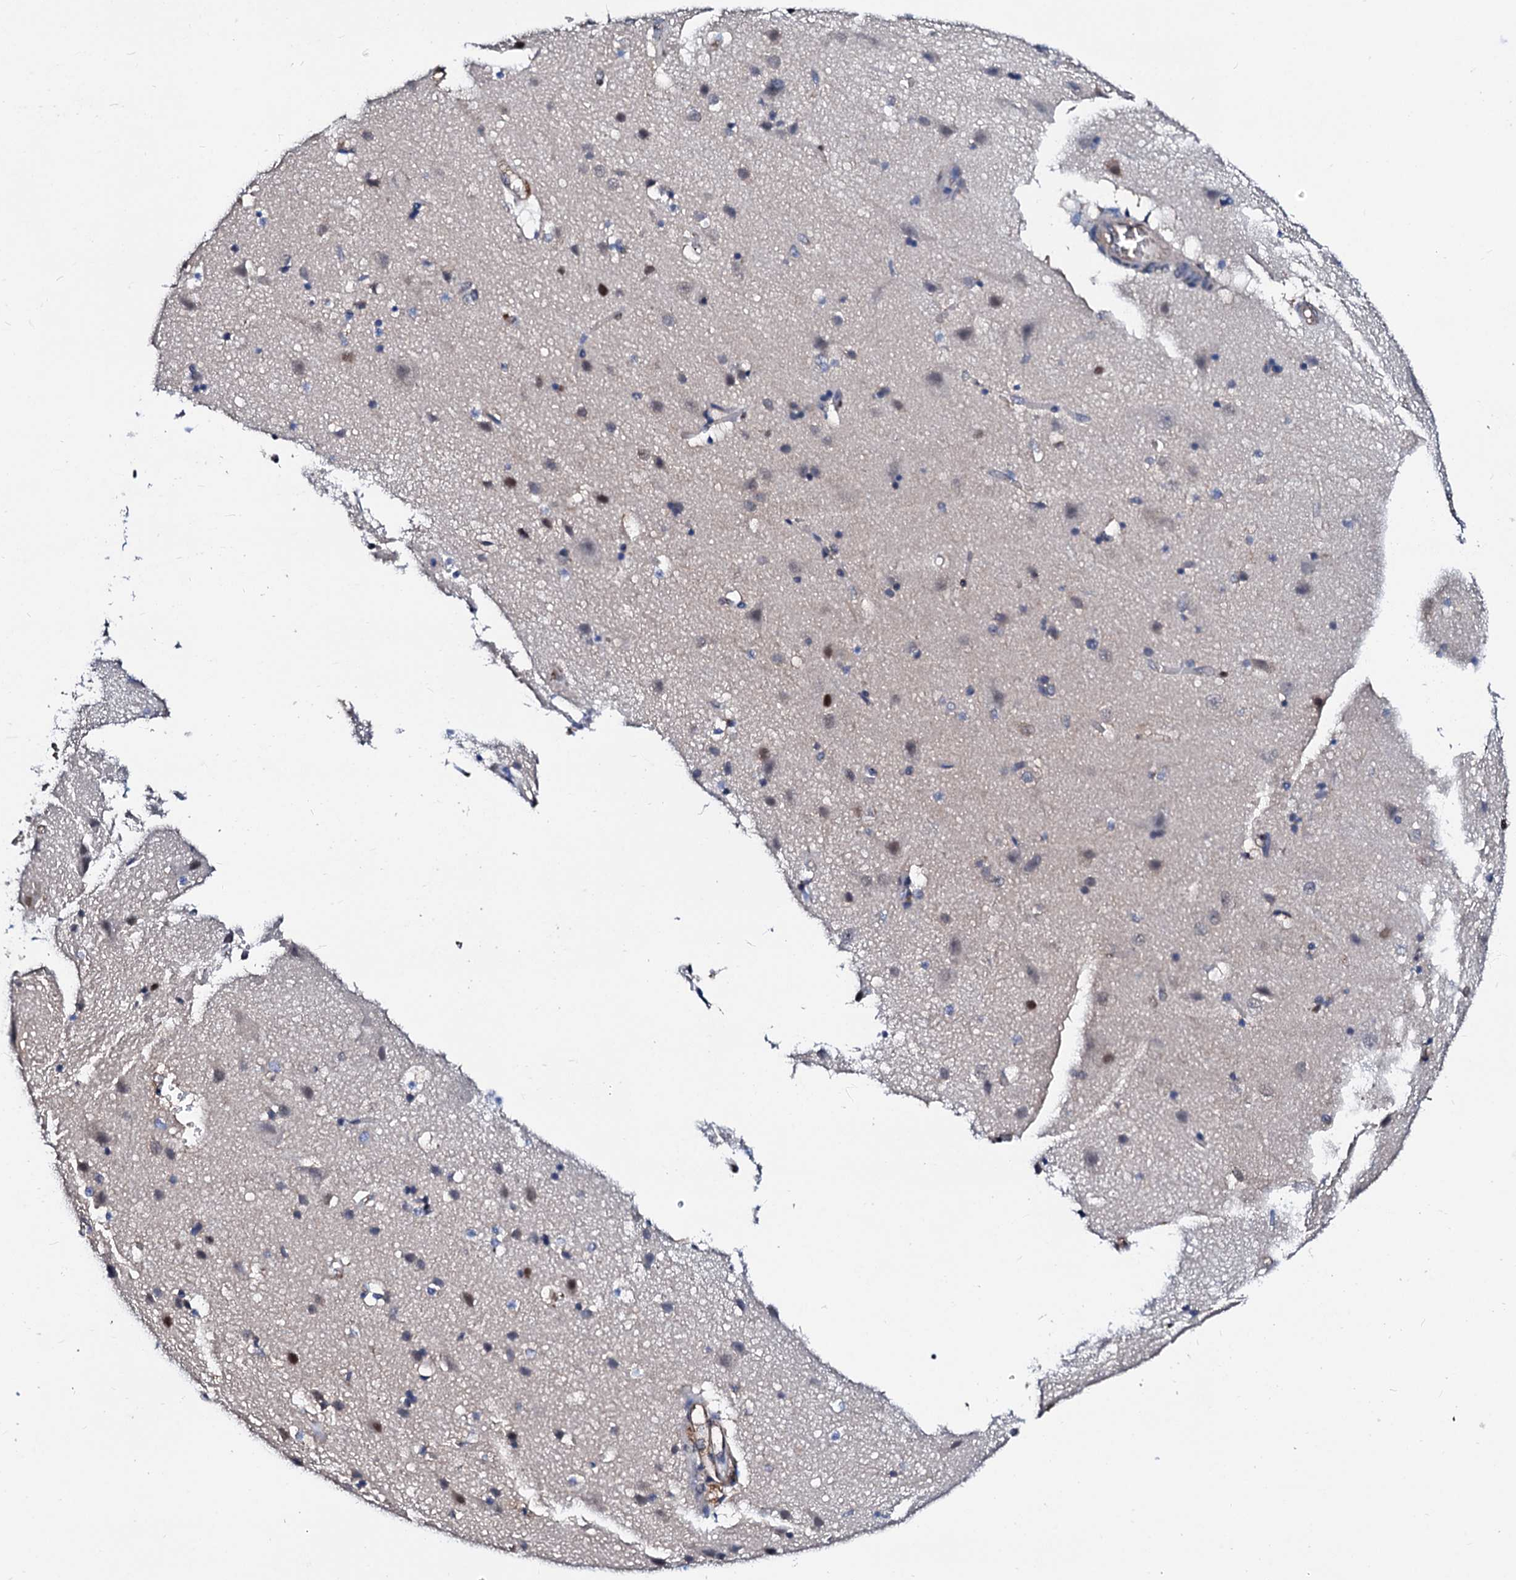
{"staining": {"intensity": "negative", "quantity": "none", "location": "none"}, "tissue": "cerebral cortex", "cell_type": "Endothelial cells", "image_type": "normal", "snomed": [{"axis": "morphology", "description": "Normal tissue, NOS"}, {"axis": "topography", "description": "Cerebral cortex"}], "caption": "Immunohistochemical staining of normal human cerebral cortex exhibits no significant staining in endothelial cells. The staining was performed using DAB (3,3'-diaminobenzidine) to visualize the protein expression in brown, while the nuclei were stained in blue with hematoxylin (Magnification: 20x).", "gene": "CSN2", "patient": {"sex": "male", "age": 54}}